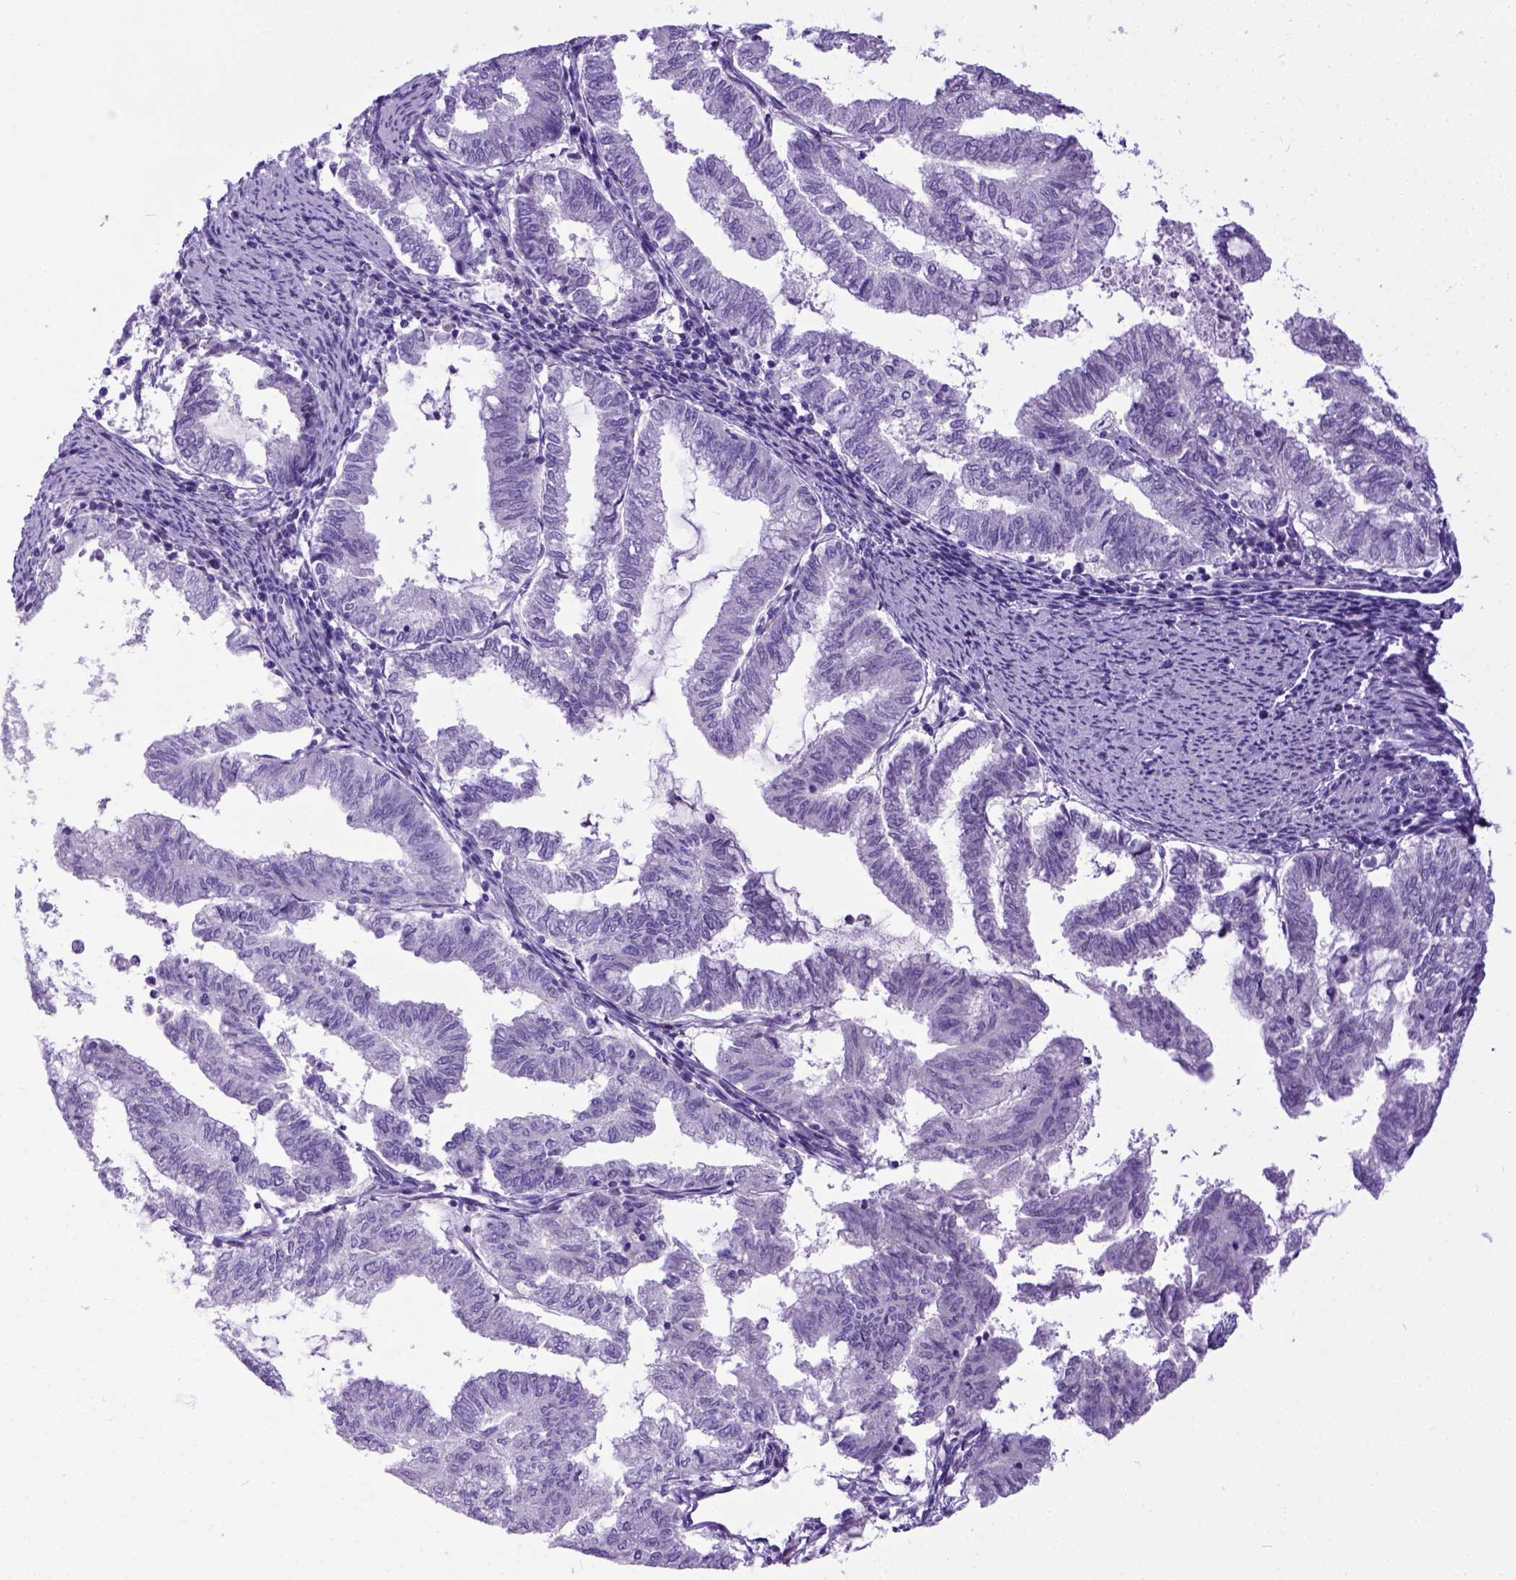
{"staining": {"intensity": "negative", "quantity": "none", "location": "none"}, "tissue": "endometrial cancer", "cell_type": "Tumor cells", "image_type": "cancer", "snomed": [{"axis": "morphology", "description": "Adenocarcinoma, NOS"}, {"axis": "topography", "description": "Endometrium"}], "caption": "Tumor cells show no significant positivity in endometrial cancer.", "gene": "IGF2", "patient": {"sex": "female", "age": 79}}